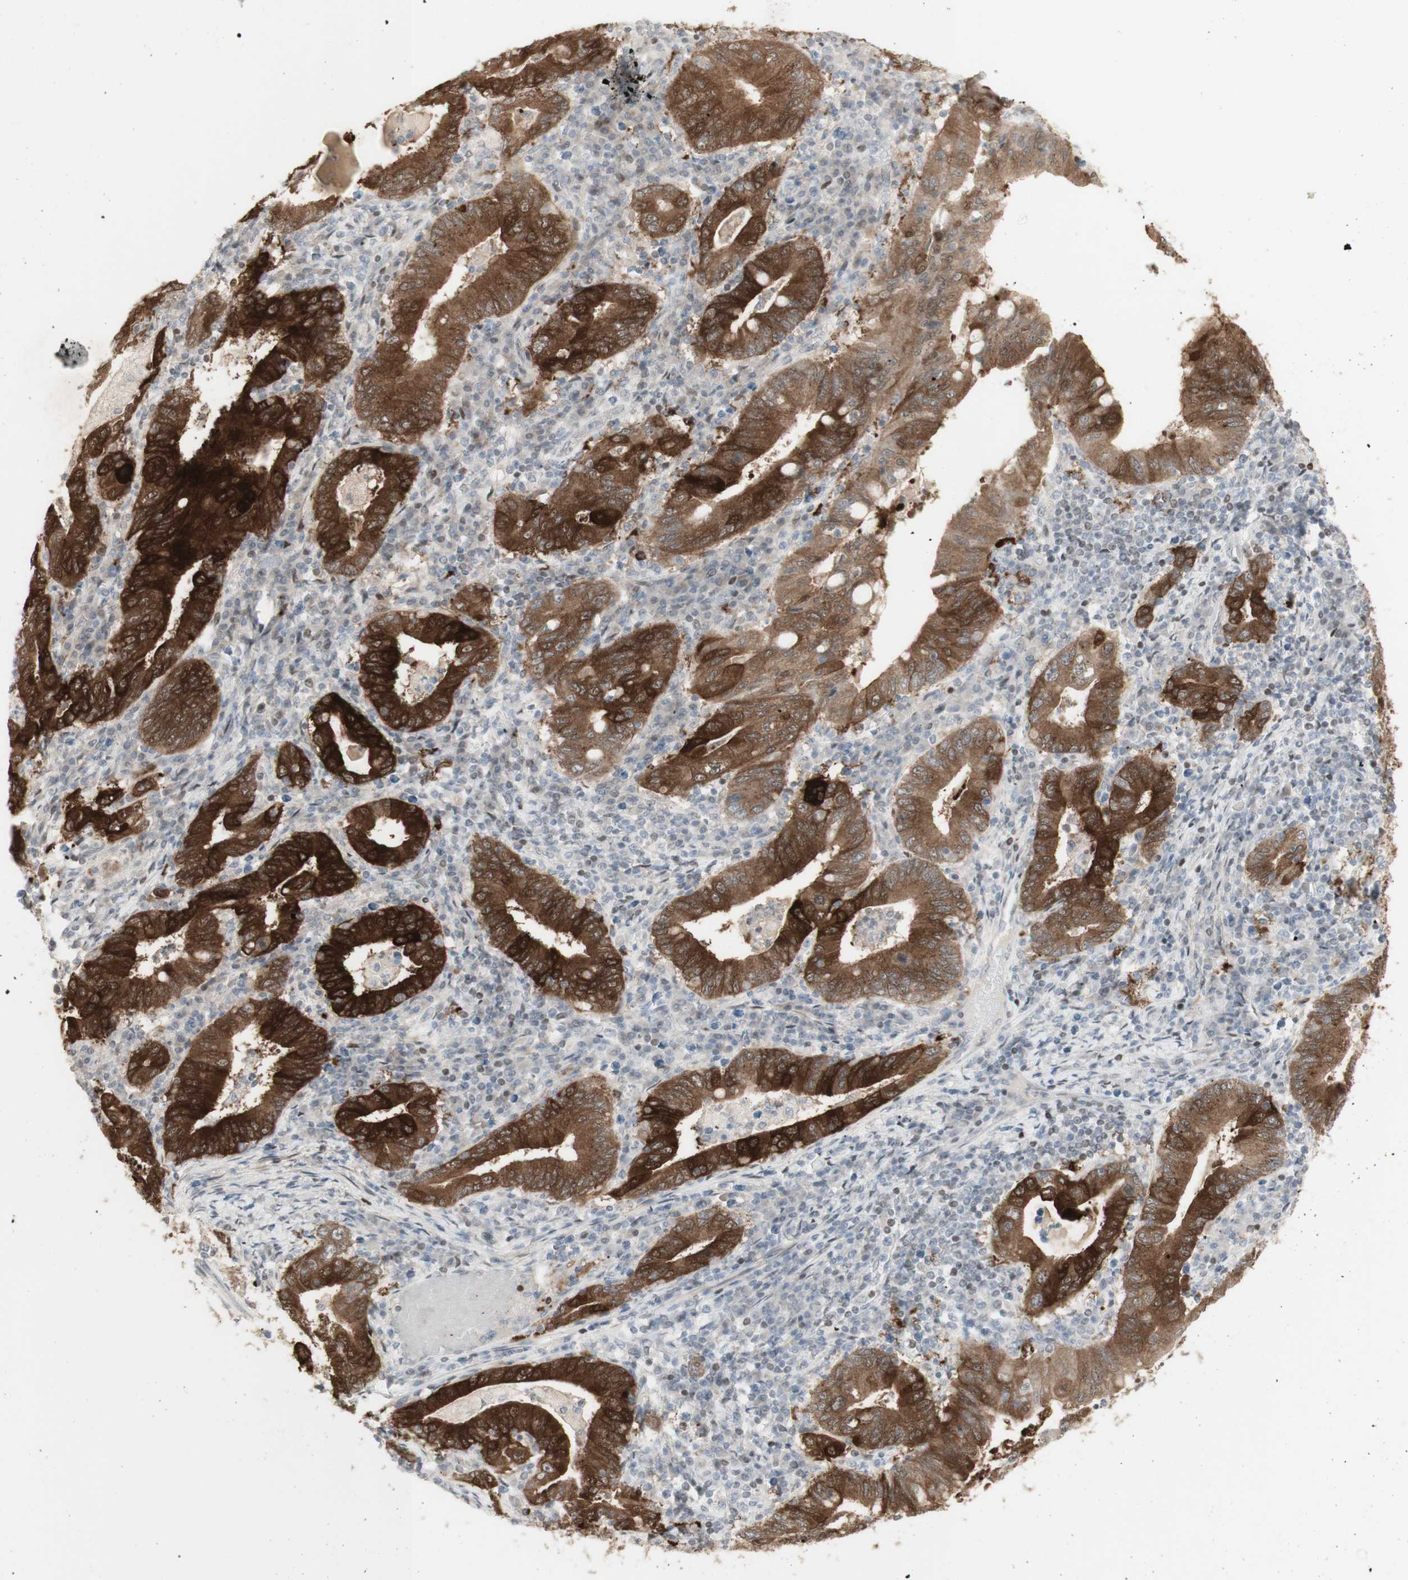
{"staining": {"intensity": "strong", "quantity": ">75%", "location": "cytoplasmic/membranous"}, "tissue": "stomach cancer", "cell_type": "Tumor cells", "image_type": "cancer", "snomed": [{"axis": "morphology", "description": "Normal tissue, NOS"}, {"axis": "morphology", "description": "Adenocarcinoma, NOS"}, {"axis": "topography", "description": "Esophagus"}, {"axis": "topography", "description": "Stomach, upper"}, {"axis": "topography", "description": "Peripheral nerve tissue"}], "caption": "The immunohistochemical stain highlights strong cytoplasmic/membranous expression in tumor cells of stomach cancer (adenocarcinoma) tissue.", "gene": "C1orf116", "patient": {"sex": "male", "age": 62}}